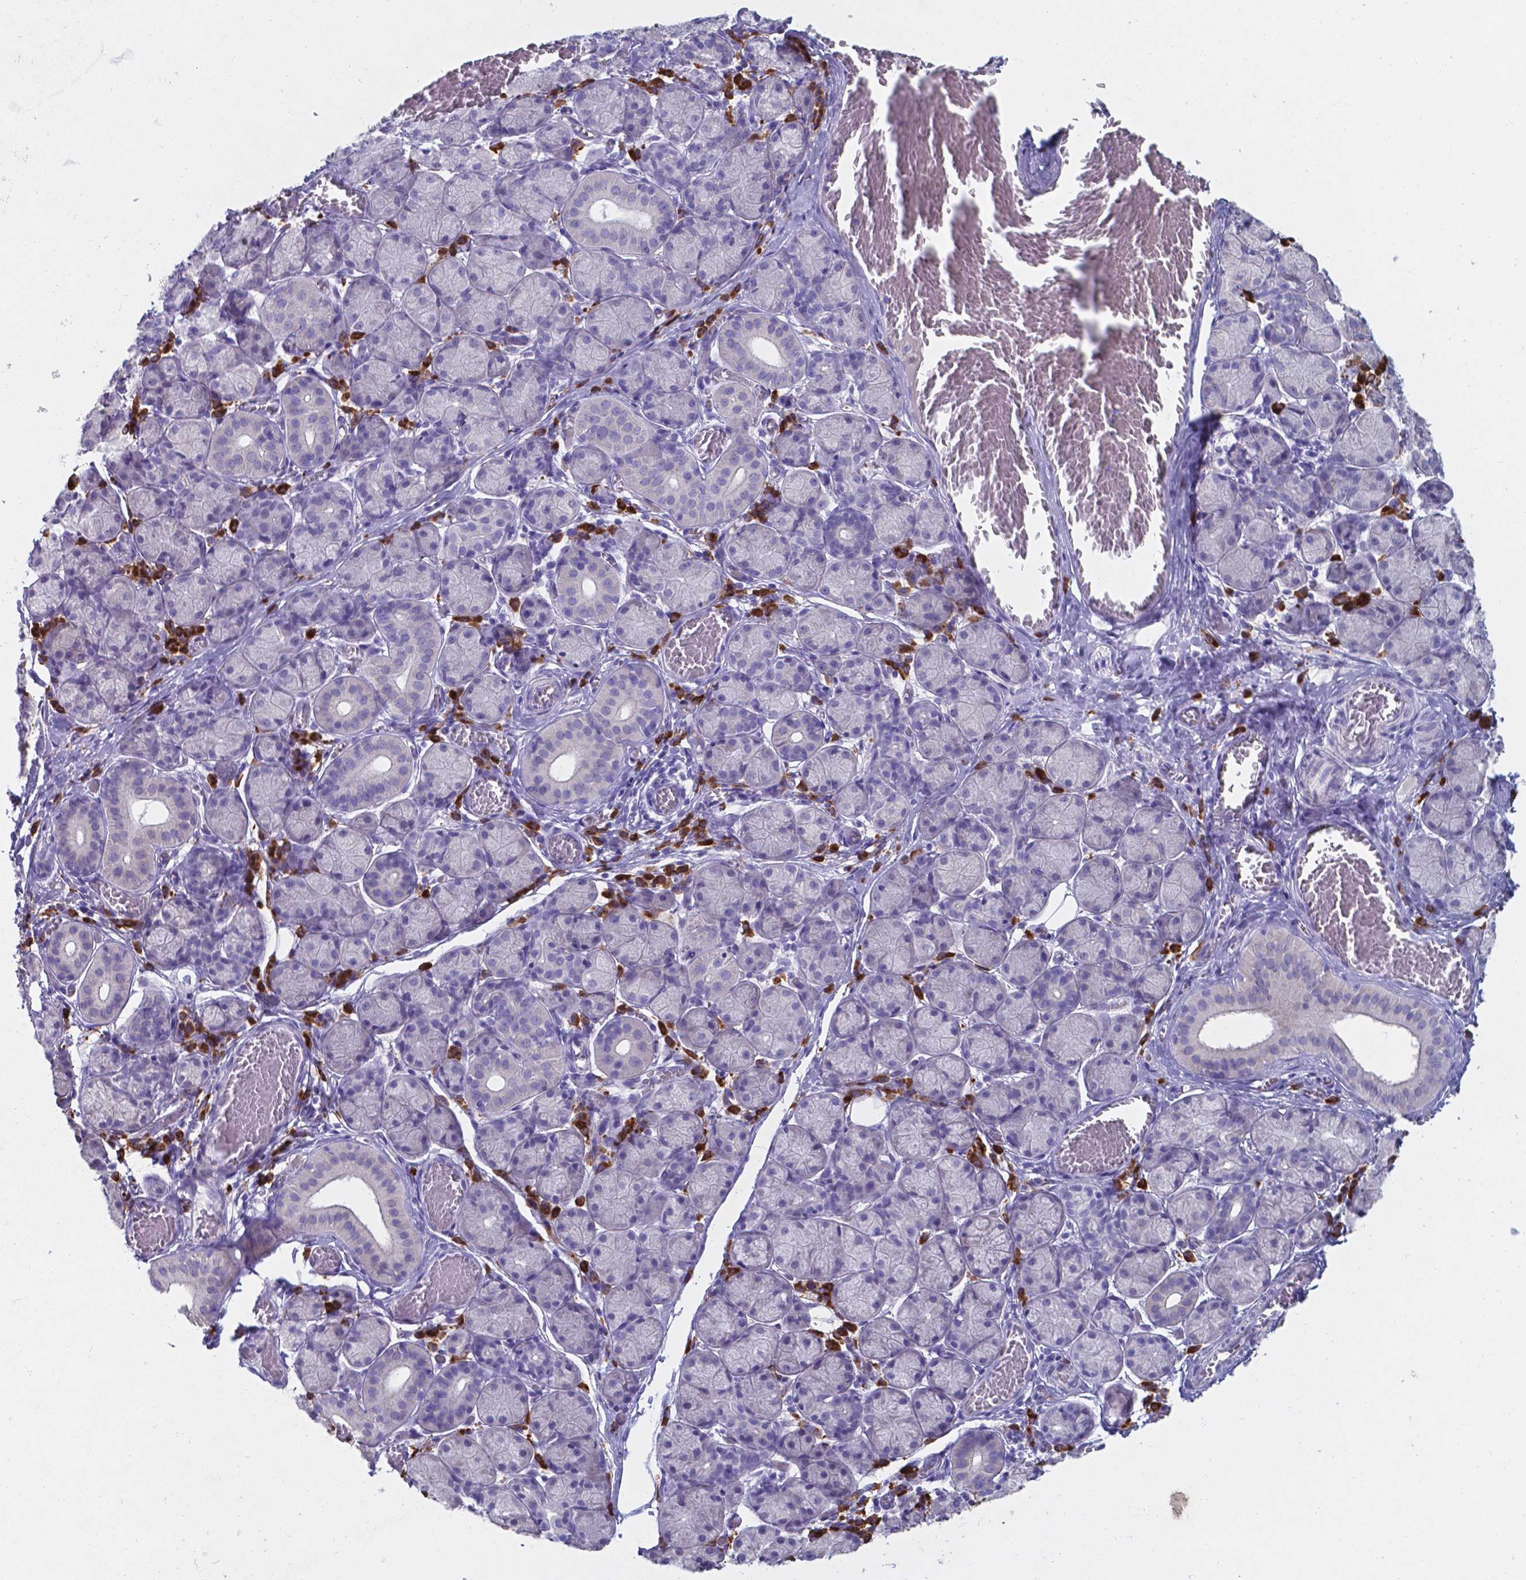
{"staining": {"intensity": "negative", "quantity": "none", "location": "none"}, "tissue": "salivary gland", "cell_type": "Glandular cells", "image_type": "normal", "snomed": [{"axis": "morphology", "description": "Normal tissue, NOS"}, {"axis": "topography", "description": "Salivary gland"}, {"axis": "topography", "description": "Peripheral nerve tissue"}], "caption": "Immunohistochemical staining of benign human salivary gland reveals no significant positivity in glandular cells.", "gene": "UBE2J1", "patient": {"sex": "female", "age": 24}}